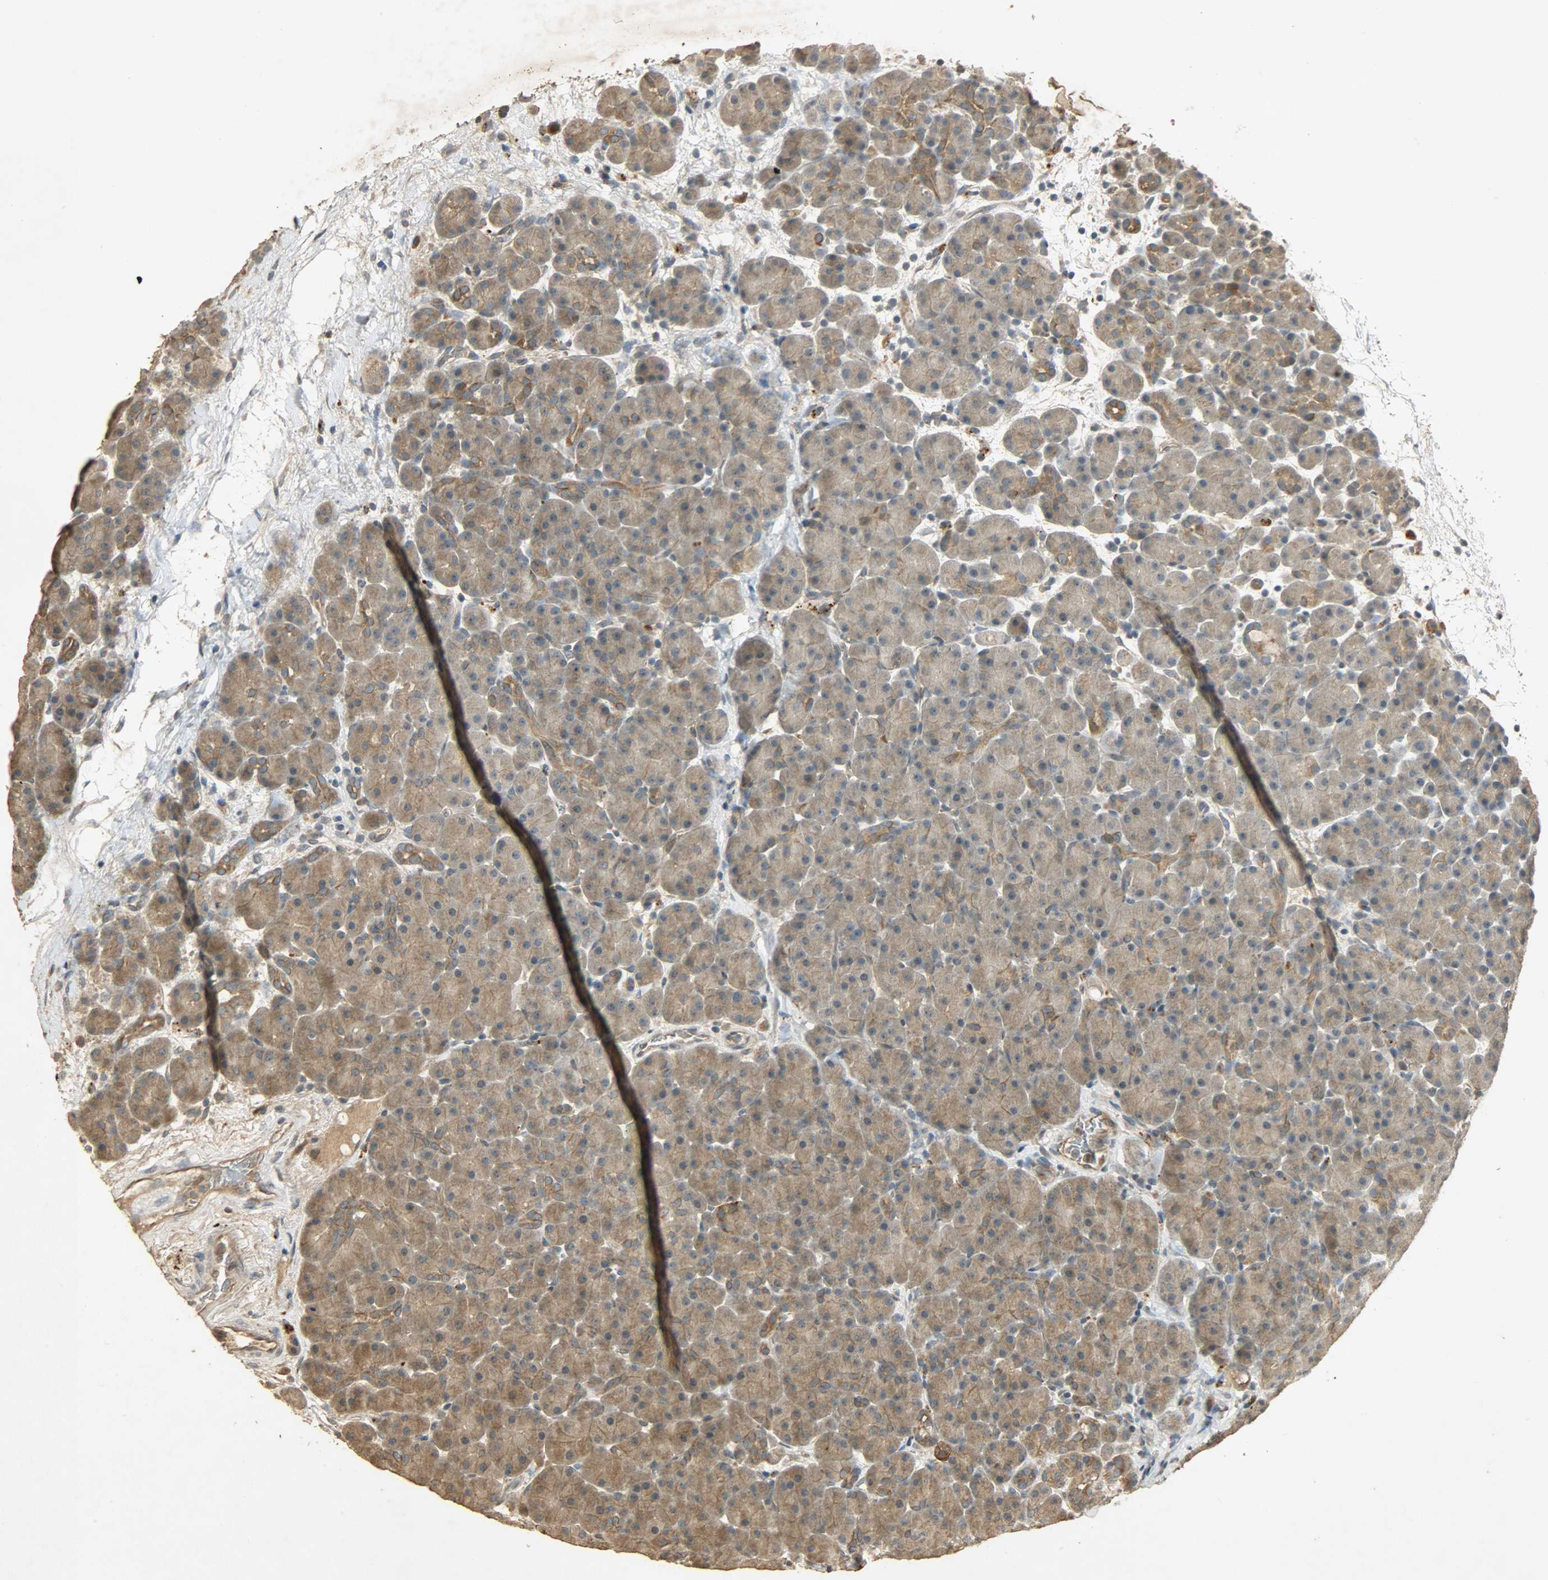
{"staining": {"intensity": "moderate", "quantity": ">75%", "location": "cytoplasmic/membranous"}, "tissue": "pancreas", "cell_type": "Exocrine glandular cells", "image_type": "normal", "snomed": [{"axis": "morphology", "description": "Normal tissue, NOS"}, {"axis": "topography", "description": "Pancreas"}], "caption": "An image of pancreas stained for a protein exhibits moderate cytoplasmic/membranous brown staining in exocrine glandular cells.", "gene": "ATP2B1", "patient": {"sex": "male", "age": 66}}